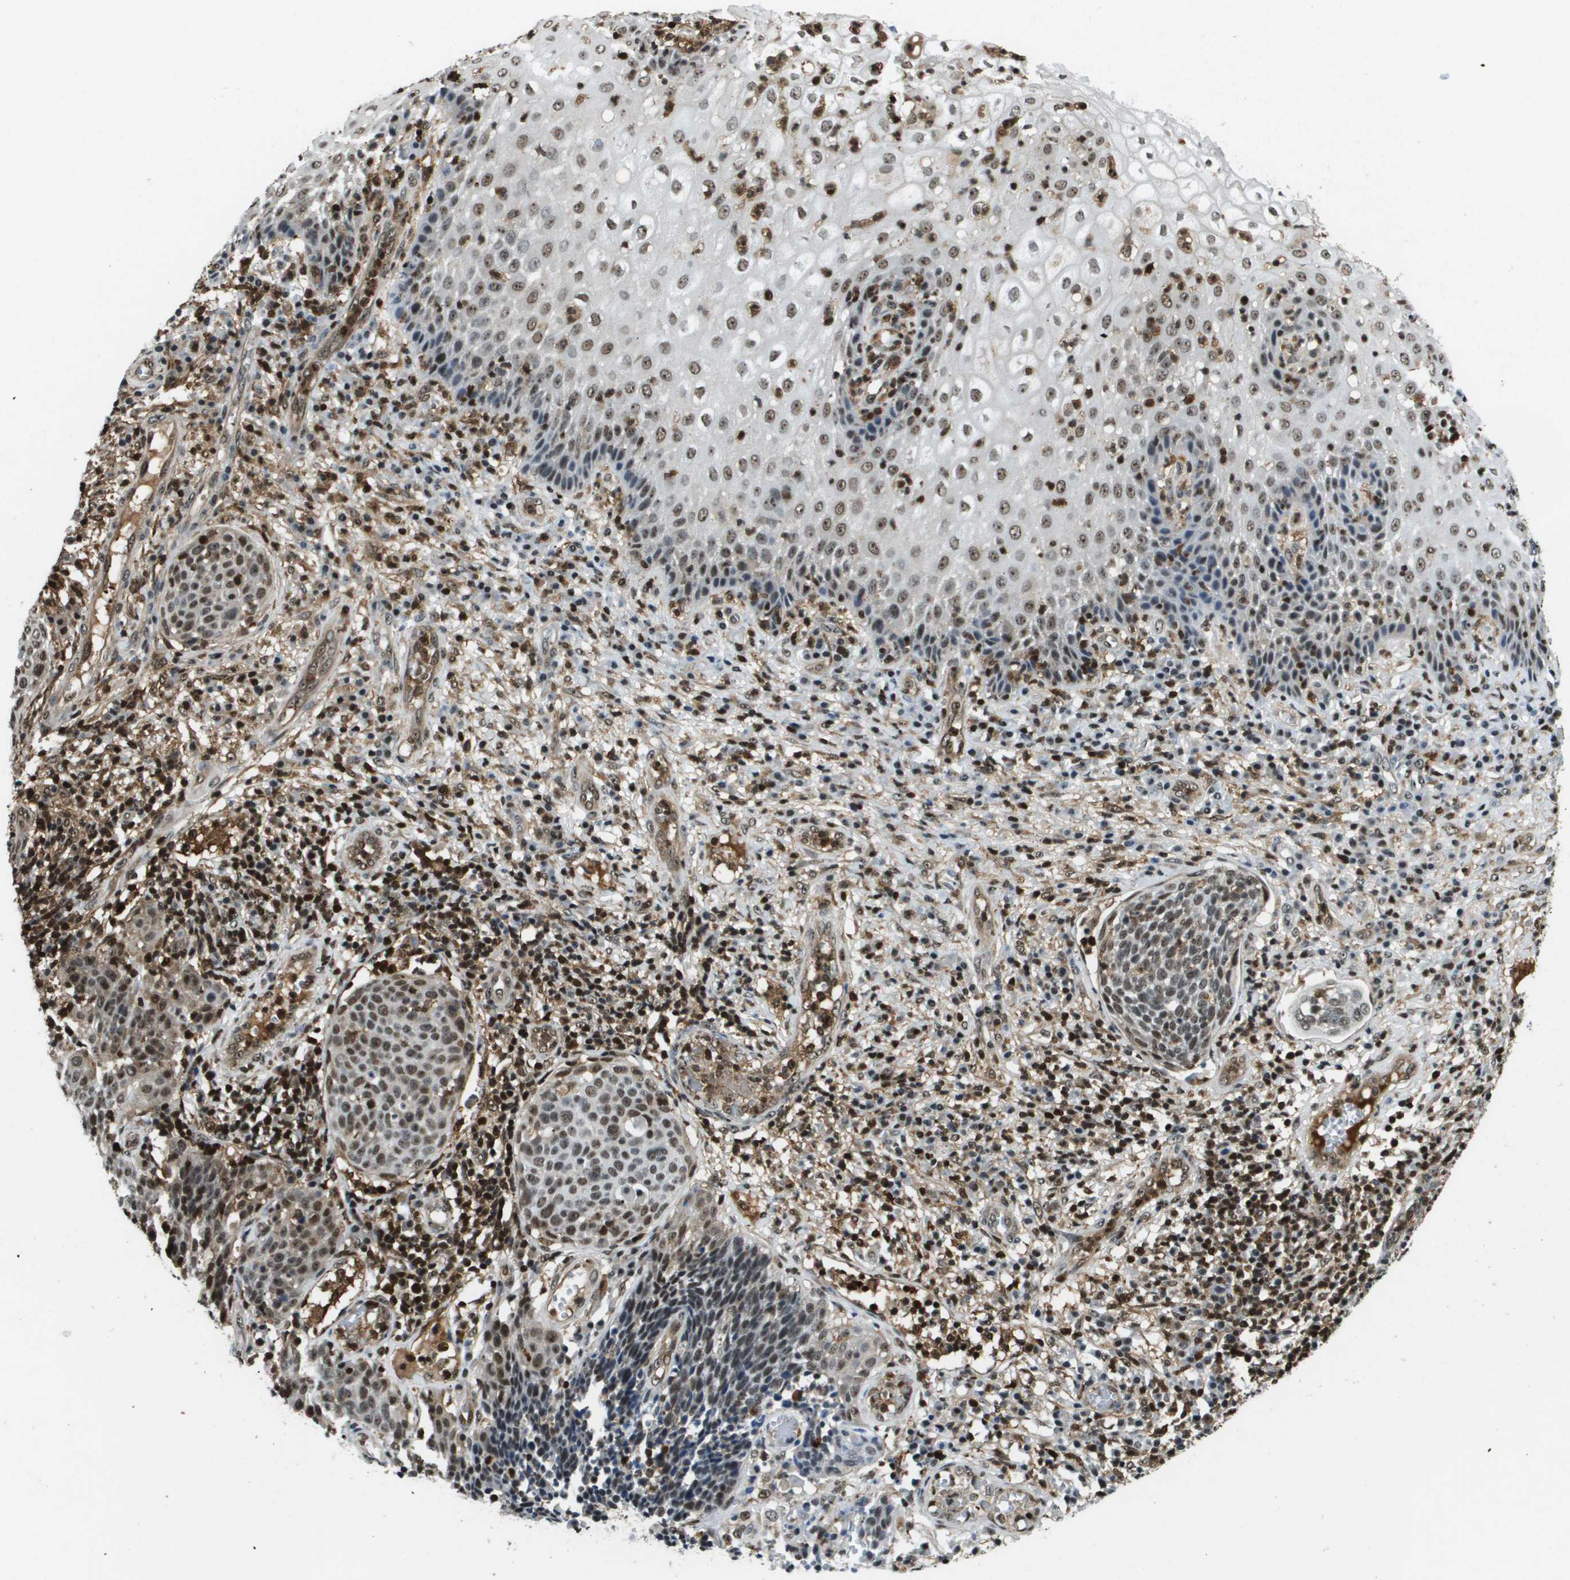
{"staining": {"intensity": "moderate", "quantity": ">75%", "location": "nuclear"}, "tissue": "cervical cancer", "cell_type": "Tumor cells", "image_type": "cancer", "snomed": [{"axis": "morphology", "description": "Squamous cell carcinoma, NOS"}, {"axis": "topography", "description": "Cervix"}], "caption": "High-magnification brightfield microscopy of squamous cell carcinoma (cervical) stained with DAB (3,3'-diaminobenzidine) (brown) and counterstained with hematoxylin (blue). tumor cells exhibit moderate nuclear expression is appreciated in about>75% of cells.", "gene": "EP400", "patient": {"sex": "female", "age": 34}}